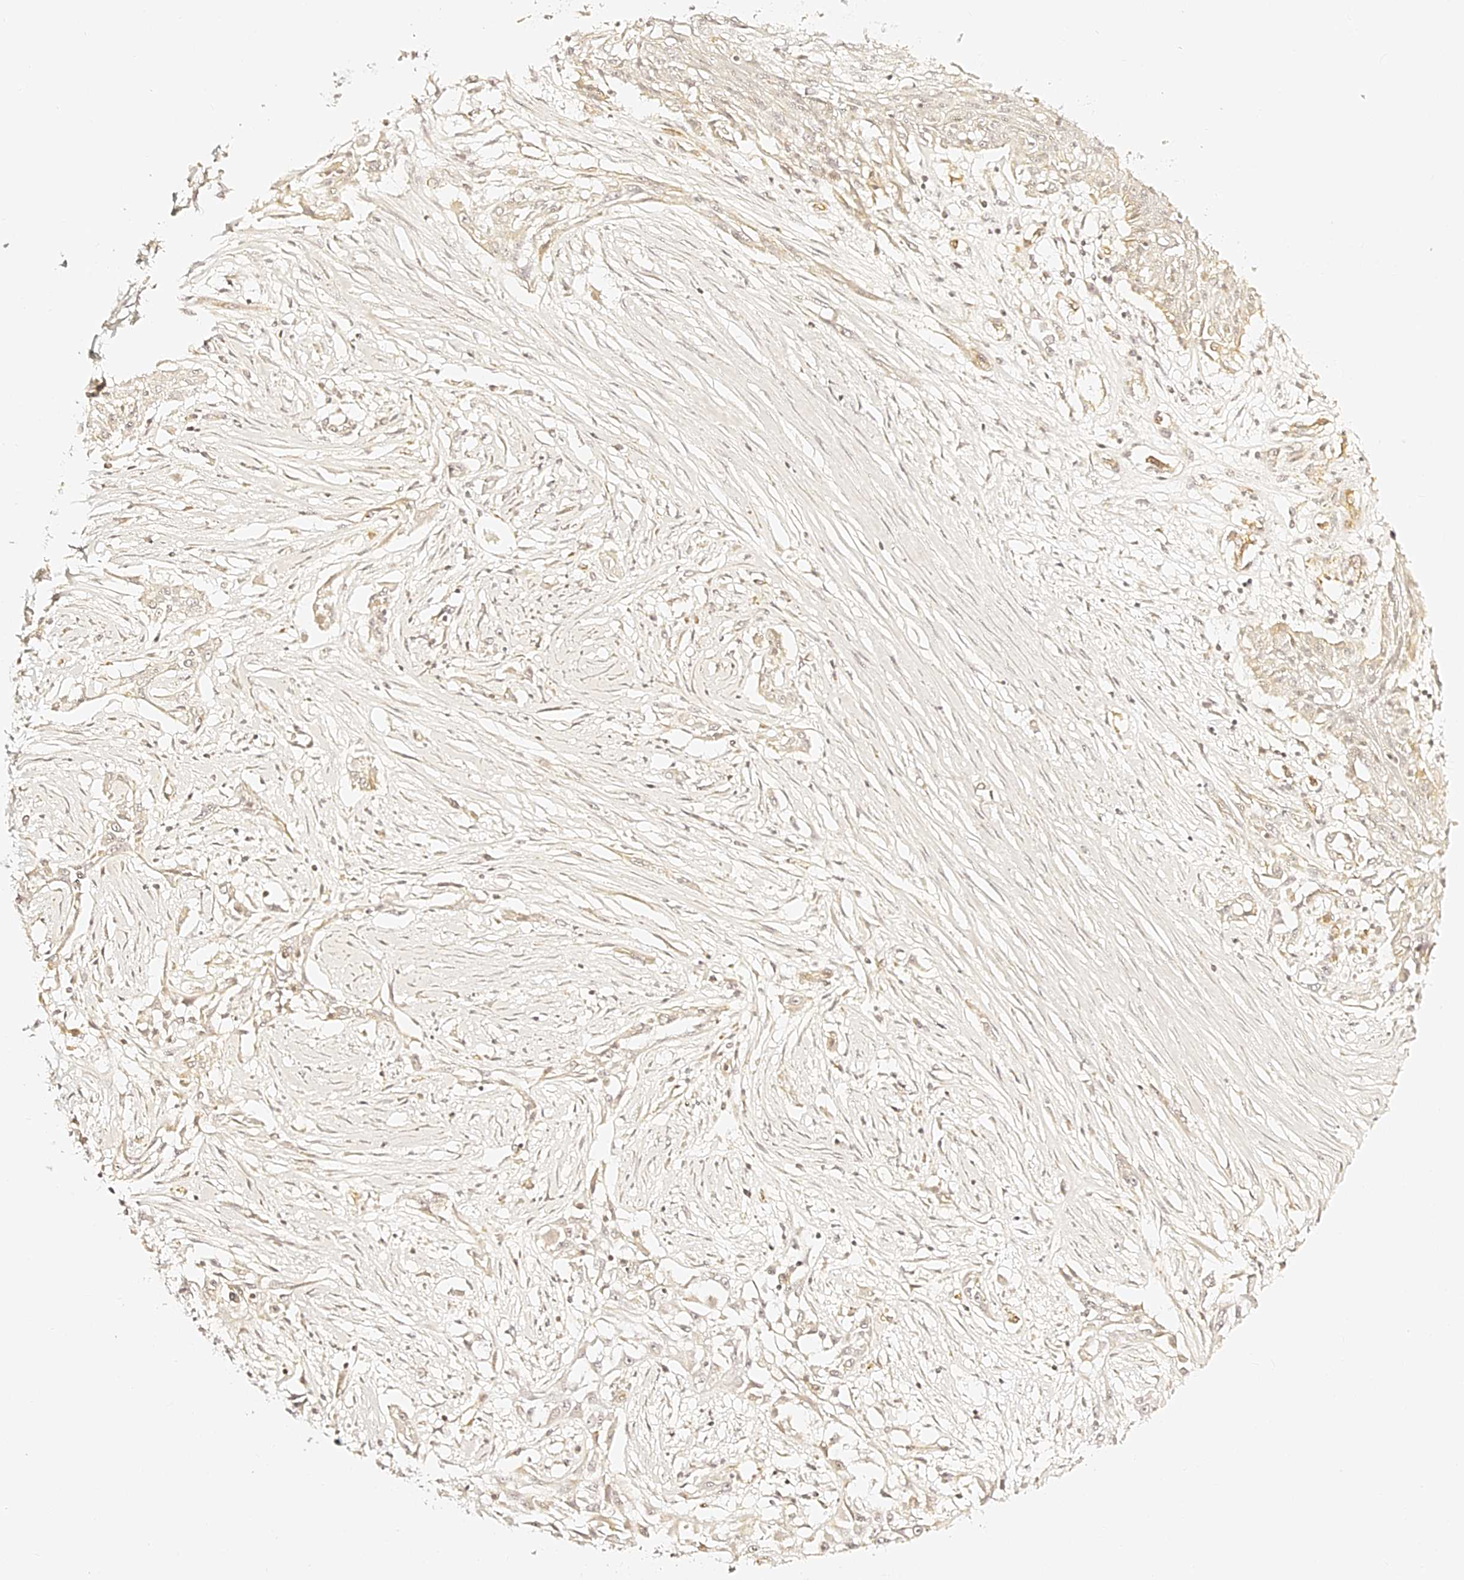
{"staining": {"intensity": "negative", "quantity": "none", "location": "none"}, "tissue": "skin cancer", "cell_type": "Tumor cells", "image_type": "cancer", "snomed": [{"axis": "morphology", "description": "Squamous cell carcinoma, NOS"}, {"axis": "morphology", "description": "Squamous cell carcinoma, metastatic, NOS"}, {"axis": "topography", "description": "Skin"}, {"axis": "topography", "description": "Lymph node"}], "caption": "Histopathology image shows no significant protein expression in tumor cells of skin metastatic squamous cell carcinoma.", "gene": "SLC1A3", "patient": {"sex": "male", "age": 75}}